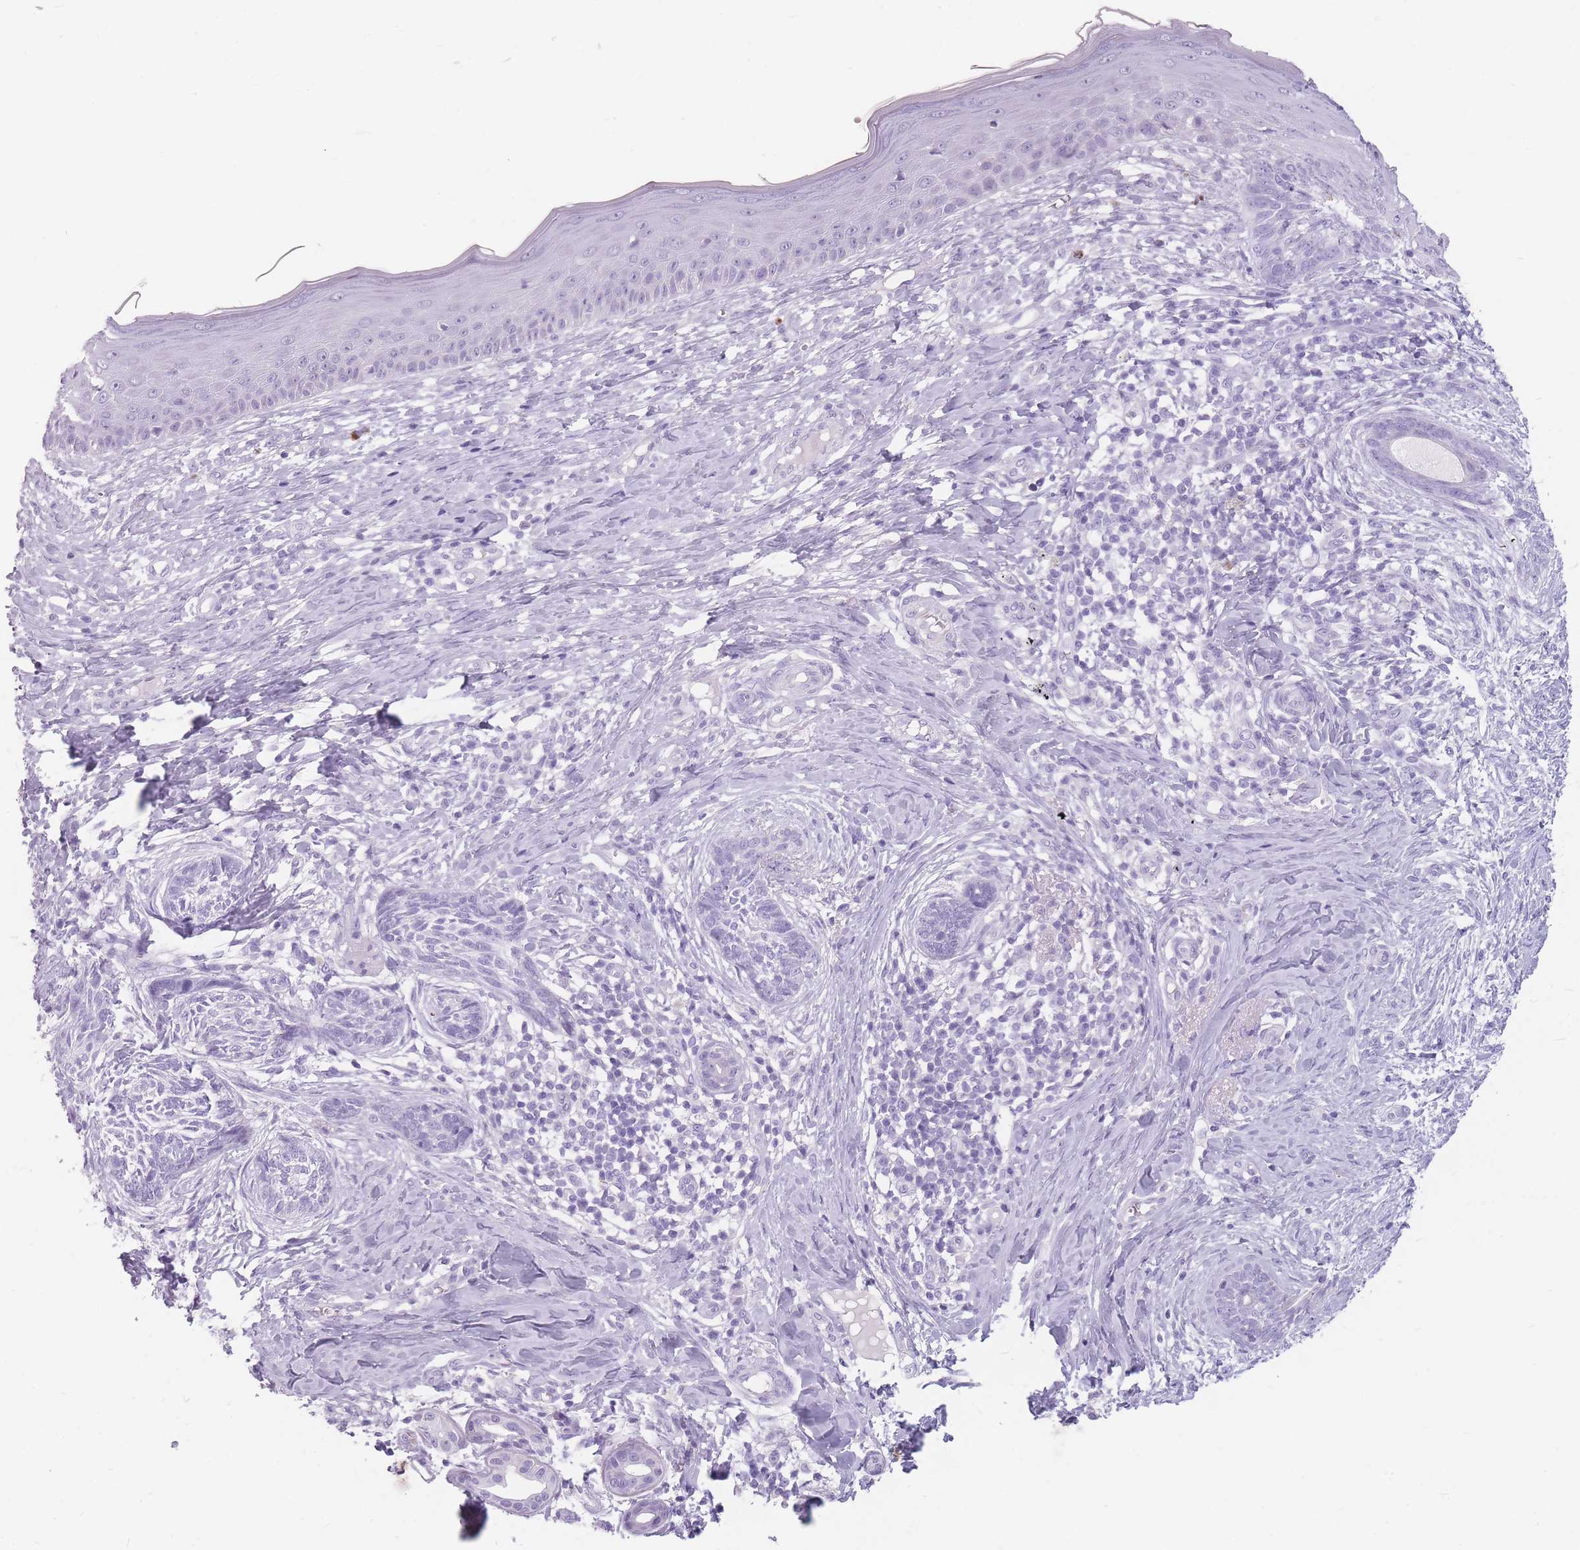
{"staining": {"intensity": "negative", "quantity": "none", "location": "none"}, "tissue": "skin cancer", "cell_type": "Tumor cells", "image_type": "cancer", "snomed": [{"axis": "morphology", "description": "Basal cell carcinoma"}, {"axis": "topography", "description": "Skin"}], "caption": "Immunohistochemistry (IHC) of skin cancer (basal cell carcinoma) shows no positivity in tumor cells.", "gene": "CCNO", "patient": {"sex": "male", "age": 73}}